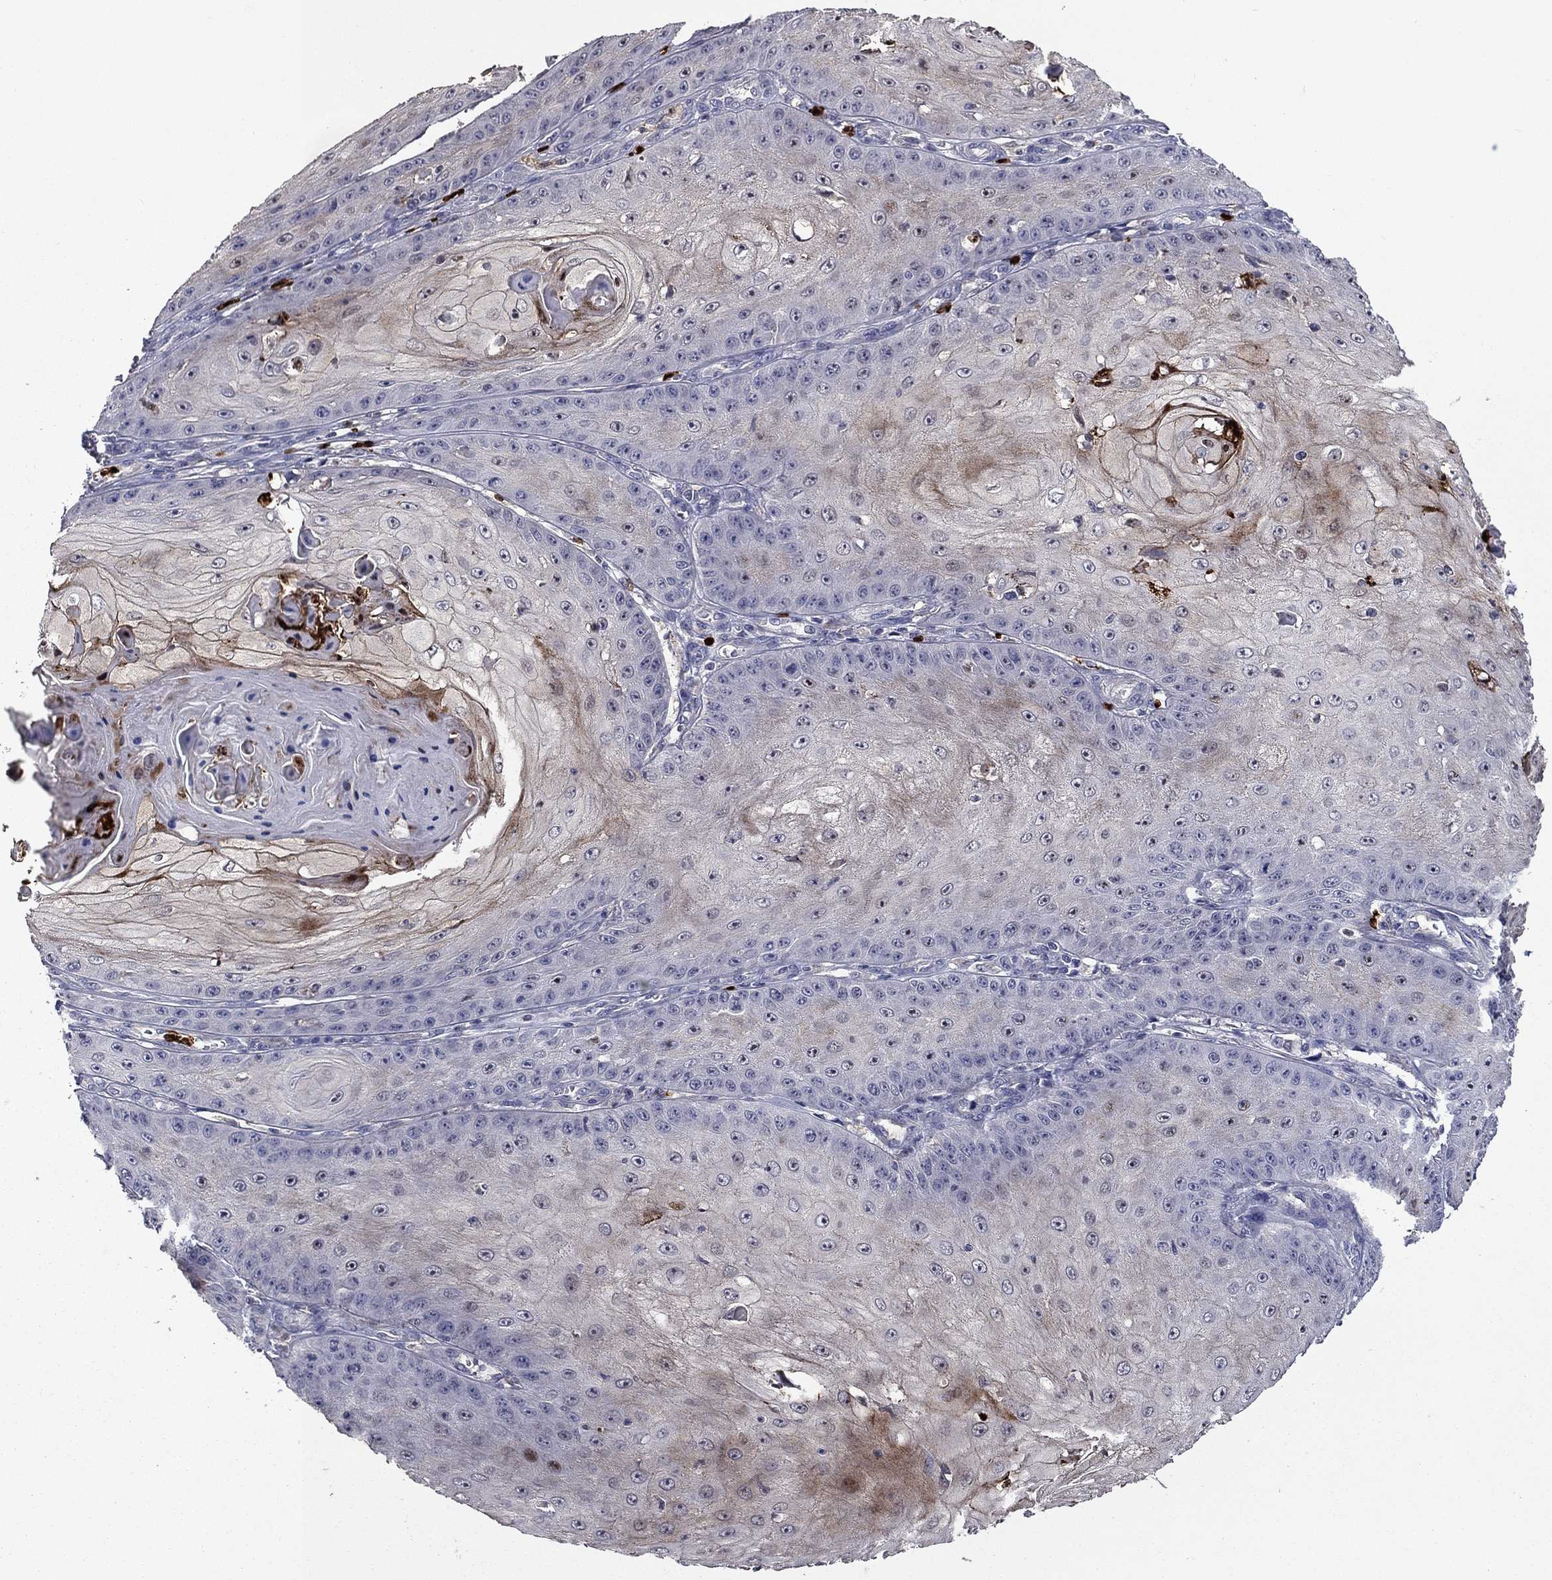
{"staining": {"intensity": "moderate", "quantity": "<25%", "location": "cytoplasmic/membranous"}, "tissue": "skin cancer", "cell_type": "Tumor cells", "image_type": "cancer", "snomed": [{"axis": "morphology", "description": "Squamous cell carcinoma, NOS"}, {"axis": "topography", "description": "Skin"}], "caption": "Squamous cell carcinoma (skin) stained with a protein marker exhibits moderate staining in tumor cells.", "gene": "SATB1", "patient": {"sex": "male", "age": 70}}